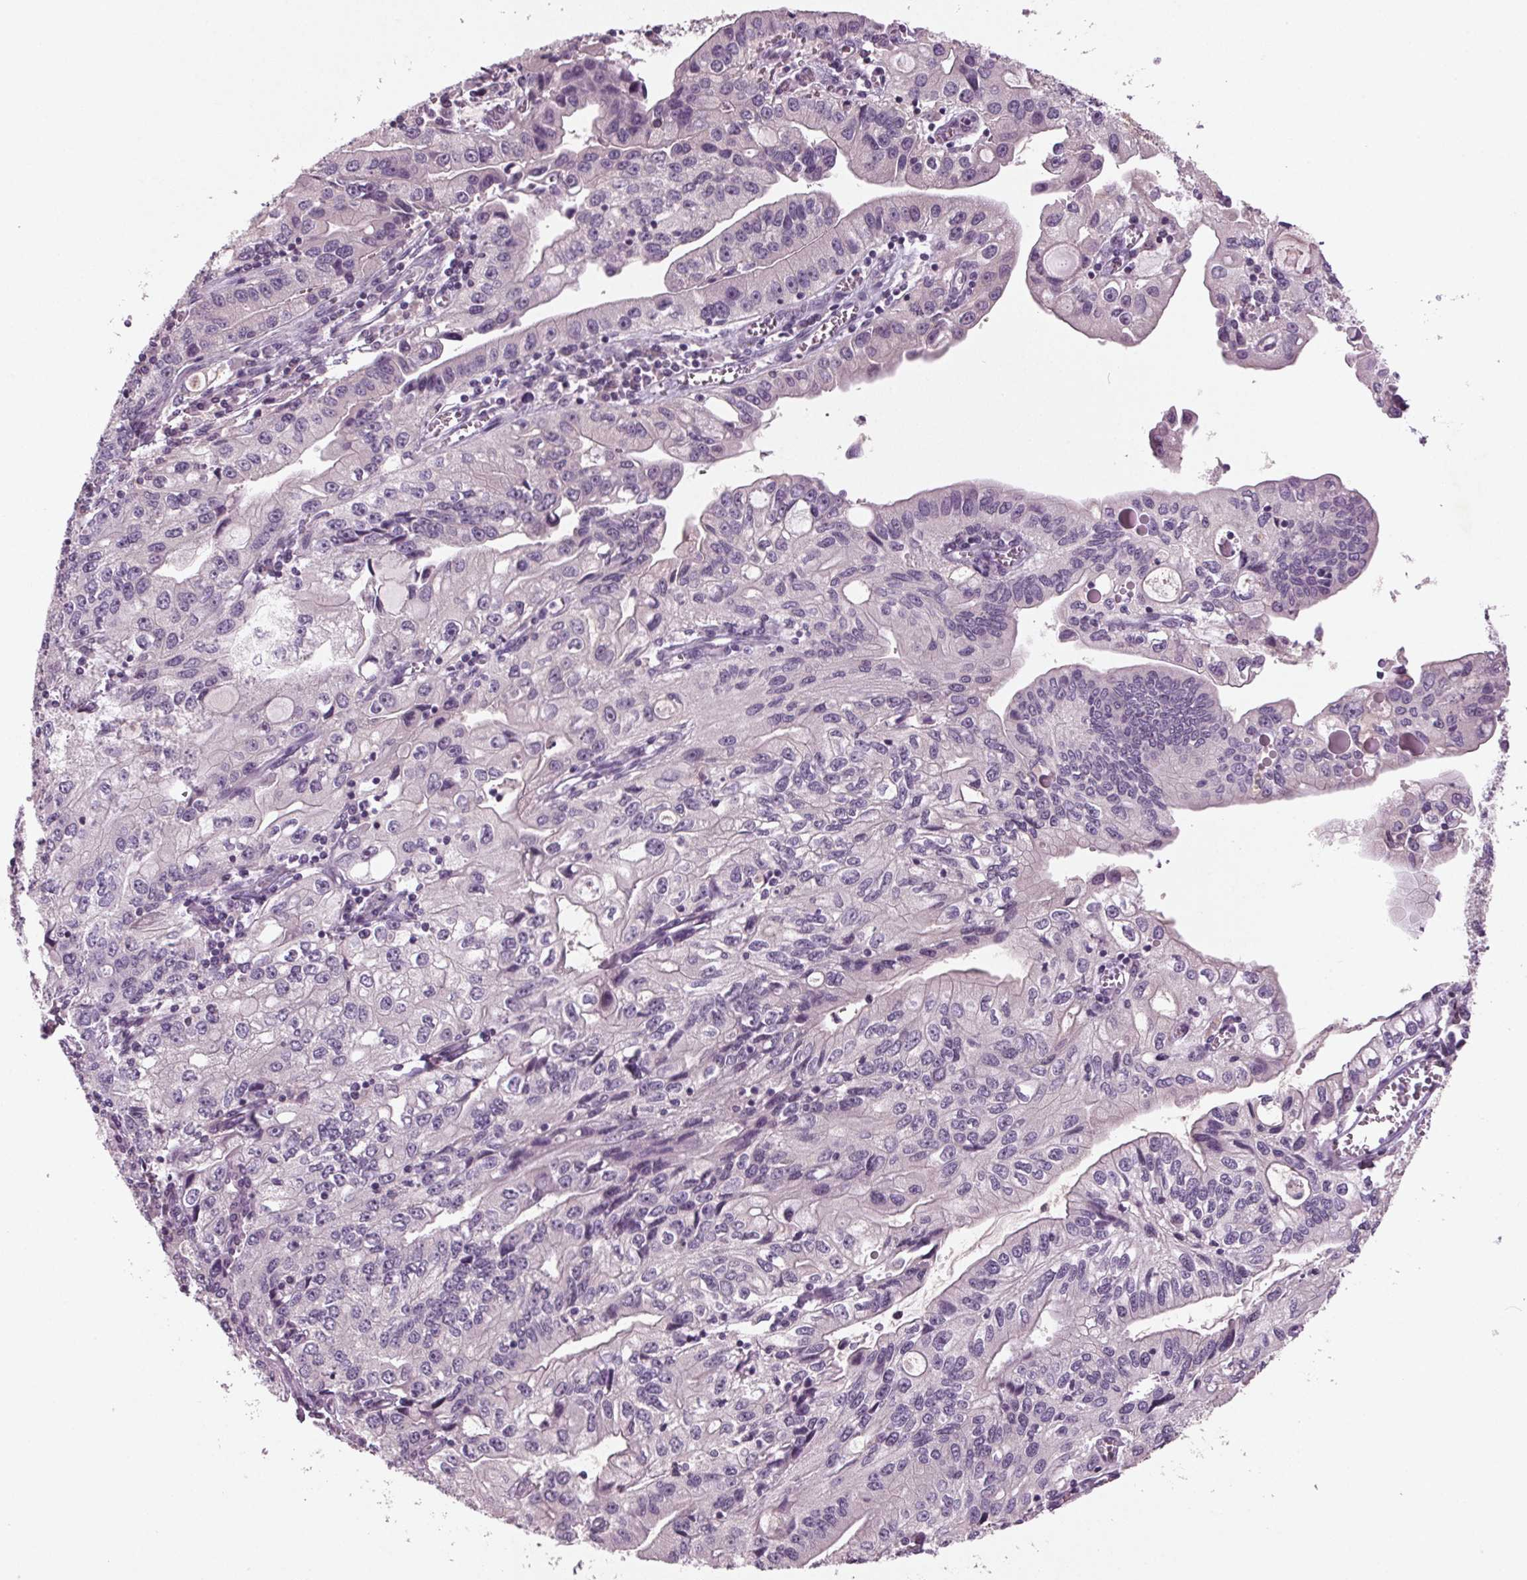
{"staining": {"intensity": "negative", "quantity": "none", "location": "none"}, "tissue": "stomach cancer", "cell_type": "Tumor cells", "image_type": "cancer", "snomed": [{"axis": "morphology", "description": "Adenocarcinoma, NOS"}, {"axis": "topography", "description": "Stomach, lower"}], "caption": "Tumor cells are negative for brown protein staining in adenocarcinoma (stomach).", "gene": "BHLHE22", "patient": {"sex": "female", "age": 72}}